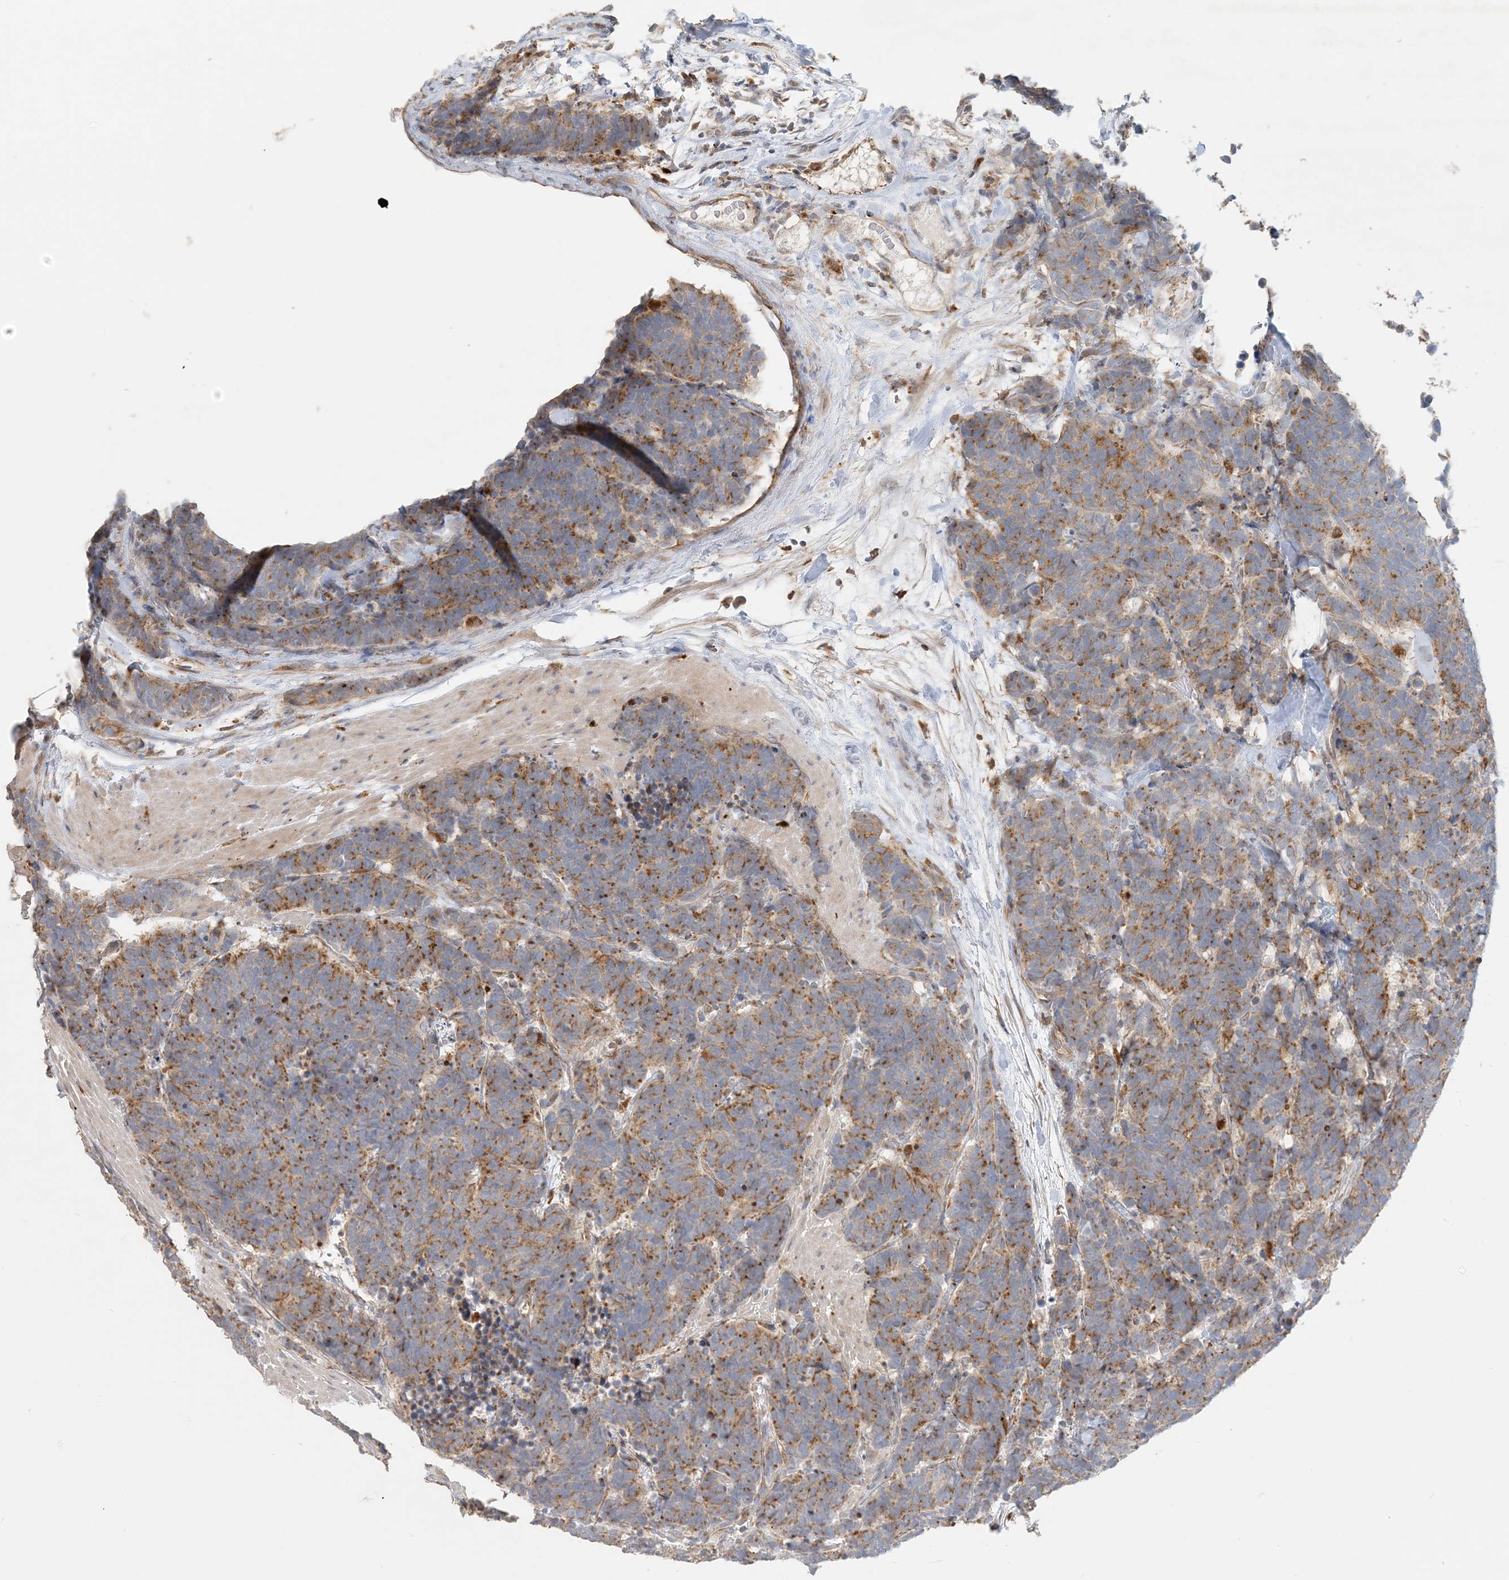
{"staining": {"intensity": "moderate", "quantity": ">75%", "location": "cytoplasmic/membranous"}, "tissue": "carcinoid", "cell_type": "Tumor cells", "image_type": "cancer", "snomed": [{"axis": "morphology", "description": "Carcinoma, NOS"}, {"axis": "morphology", "description": "Carcinoid, malignant, NOS"}, {"axis": "topography", "description": "Urinary bladder"}], "caption": "Immunohistochemical staining of human carcinoid exhibits medium levels of moderate cytoplasmic/membranous protein expression in about >75% of tumor cells. (Stains: DAB in brown, nuclei in blue, Microscopy: brightfield microscopy at high magnification).", "gene": "SPPL2A", "patient": {"sex": "male", "age": 57}}